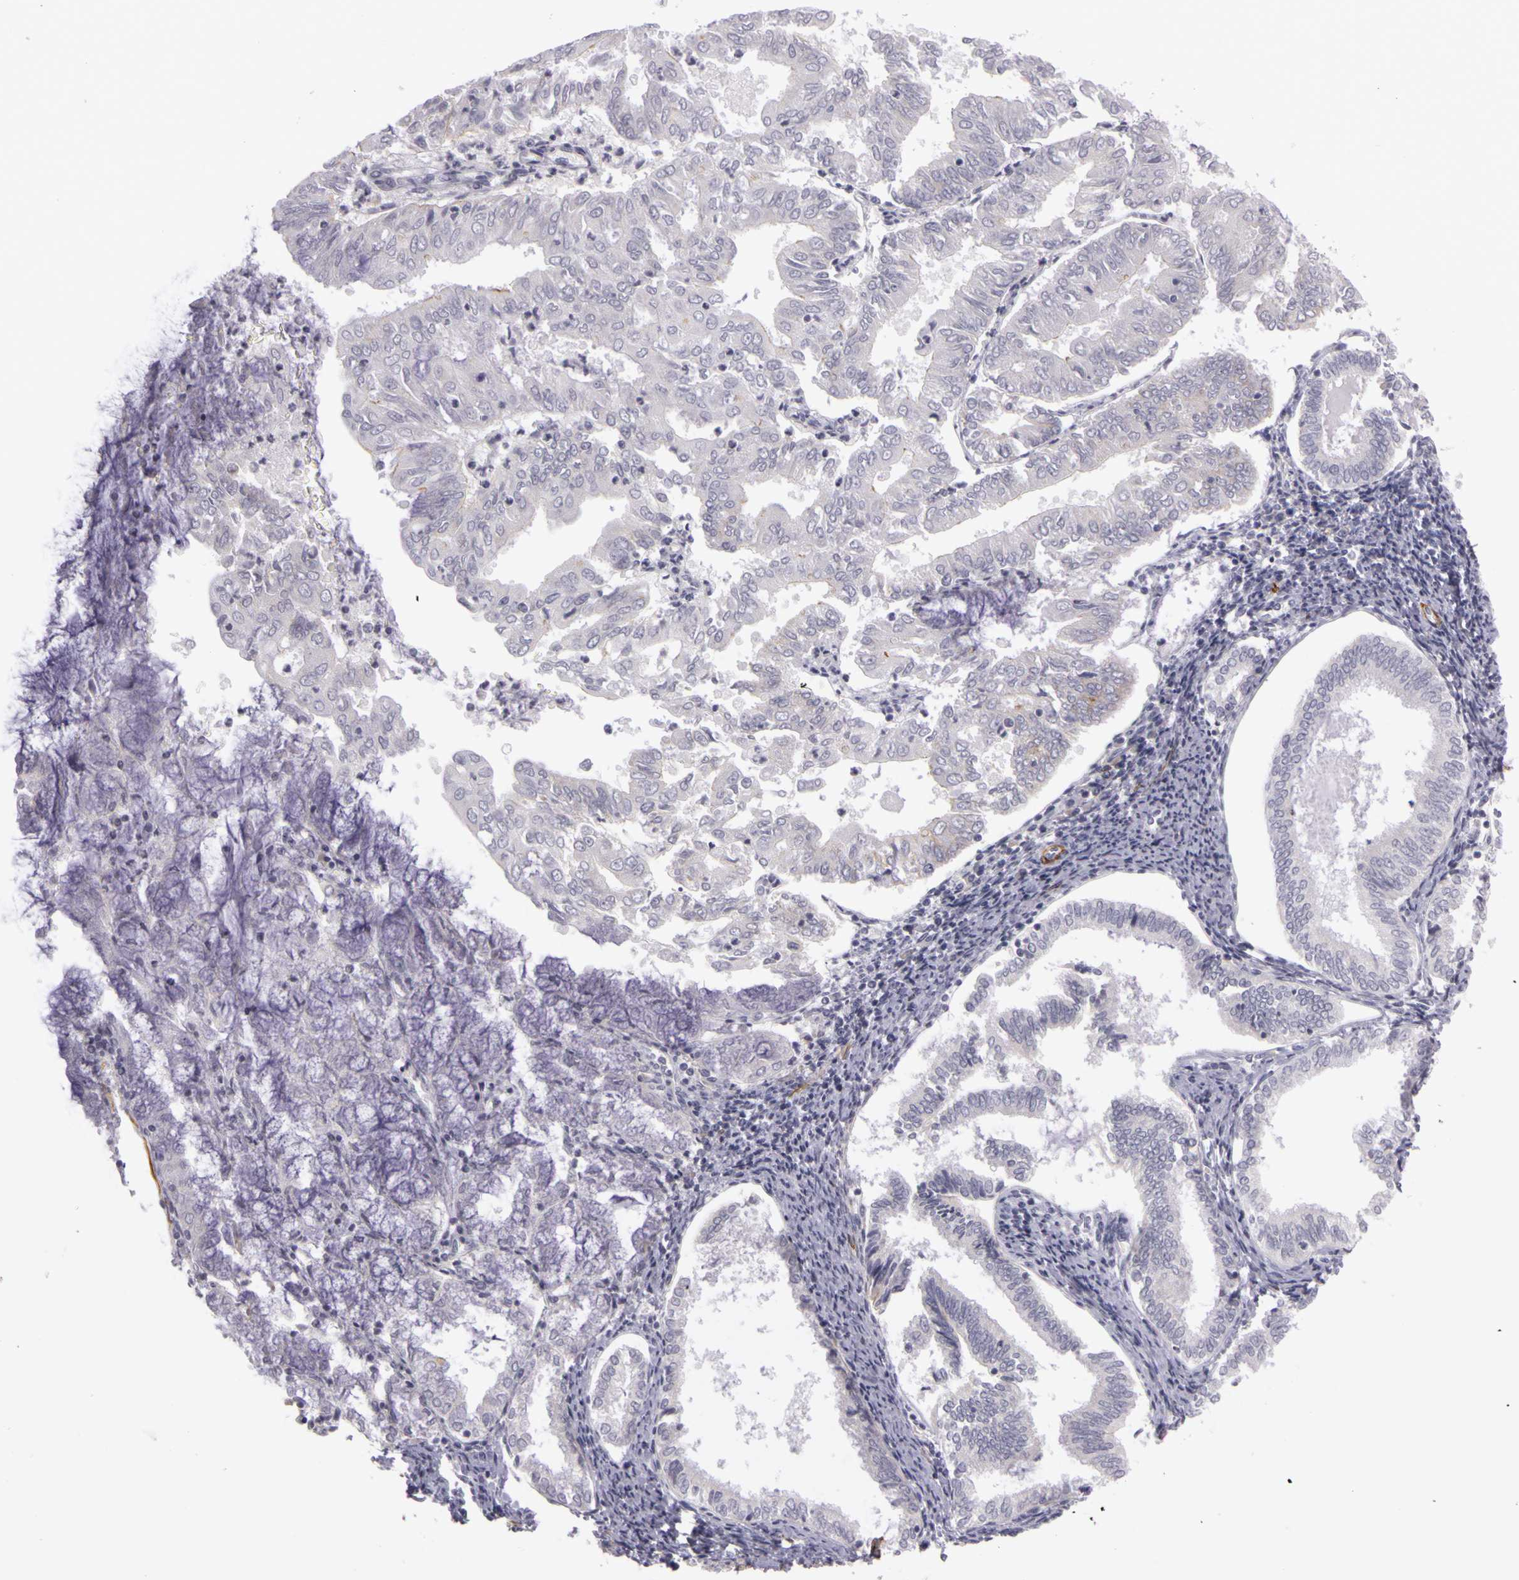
{"staining": {"intensity": "negative", "quantity": "none", "location": "none"}, "tissue": "endometrial cancer", "cell_type": "Tumor cells", "image_type": "cancer", "snomed": [{"axis": "morphology", "description": "Adenocarcinoma, NOS"}, {"axis": "topography", "description": "Endometrium"}], "caption": "Immunohistochemical staining of human adenocarcinoma (endometrial) exhibits no significant staining in tumor cells.", "gene": "CNTN2", "patient": {"sex": "female", "age": 79}}